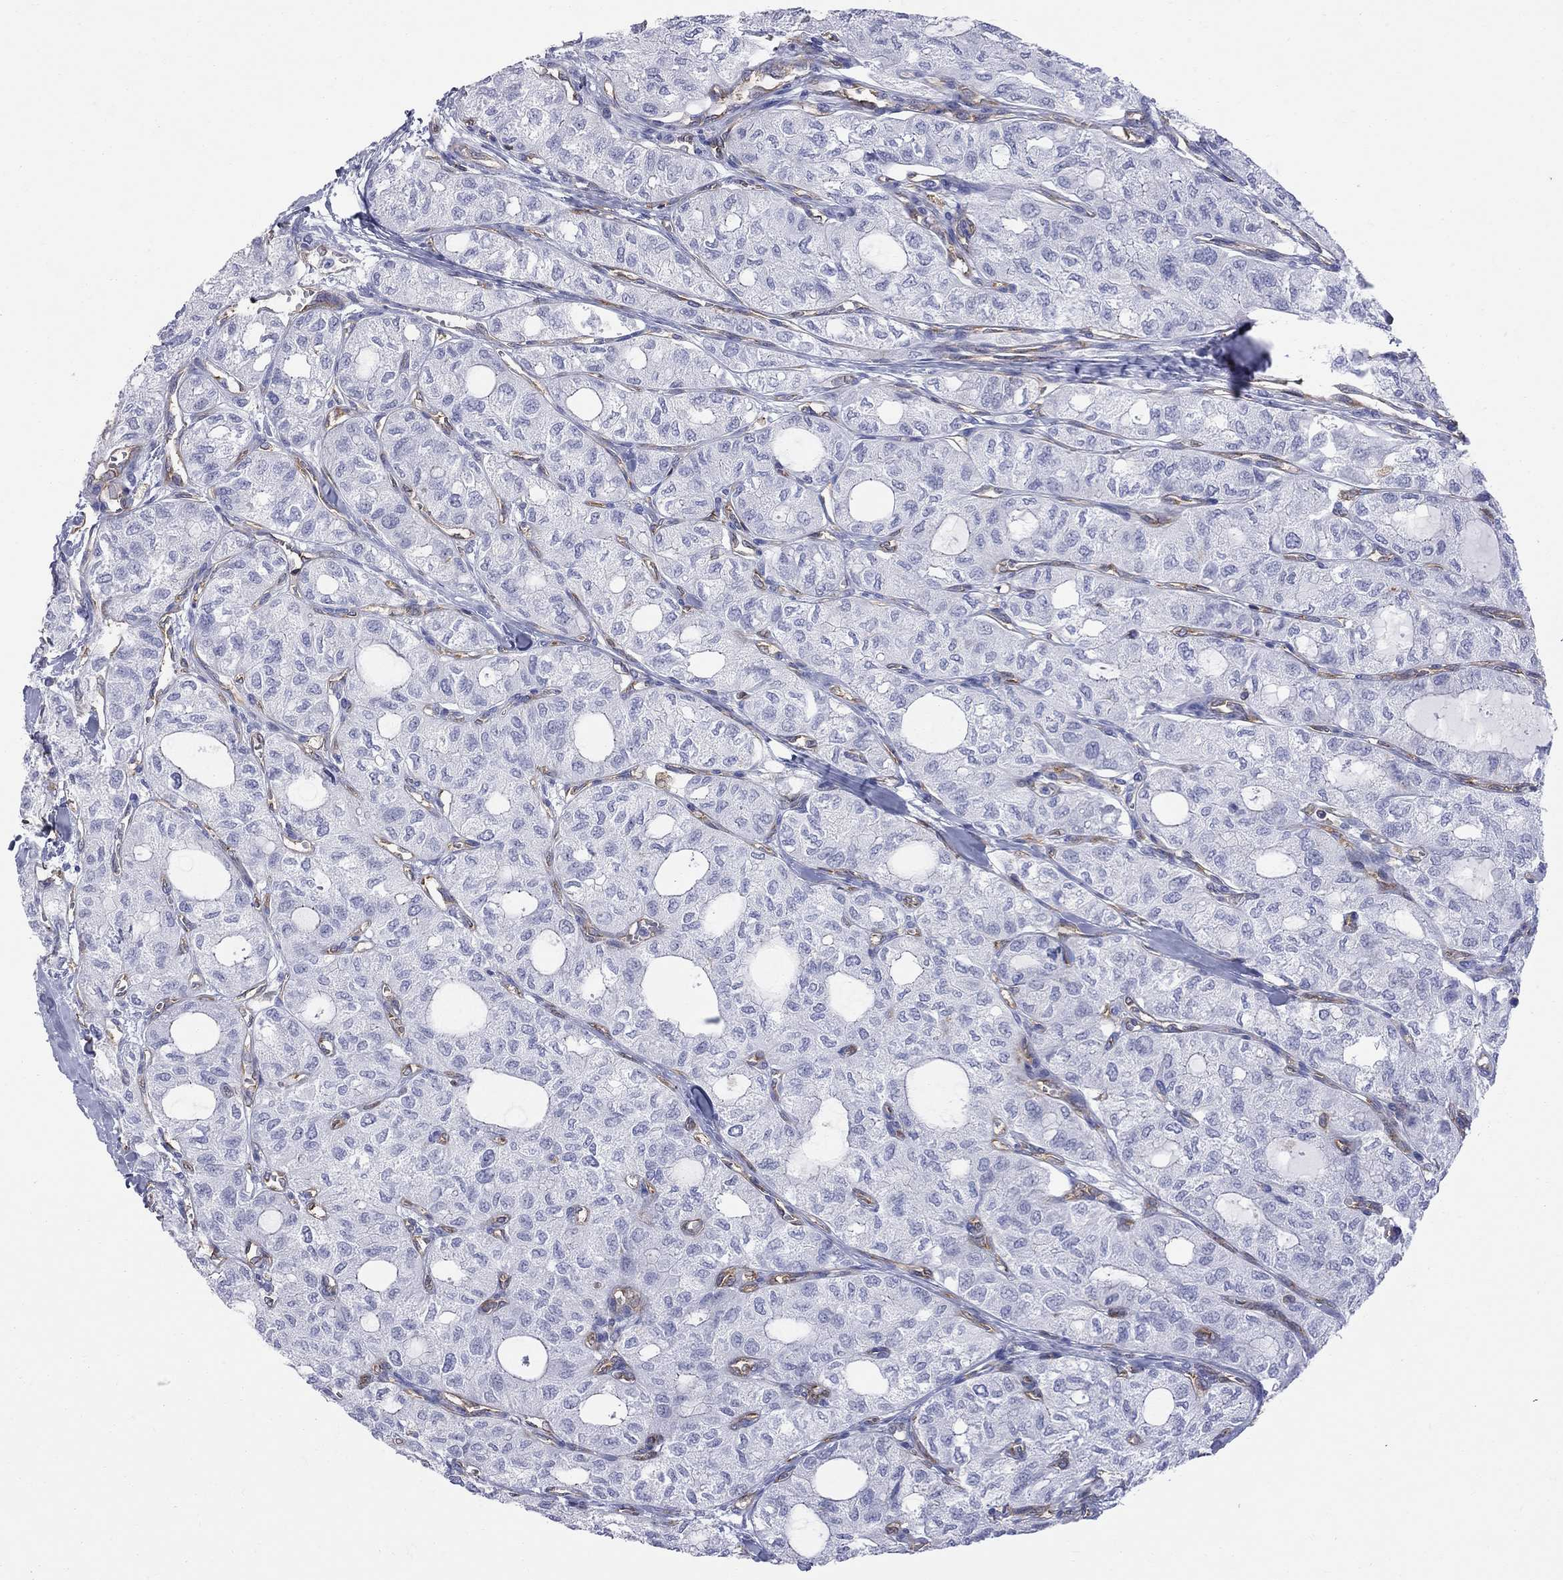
{"staining": {"intensity": "negative", "quantity": "none", "location": "none"}, "tissue": "thyroid cancer", "cell_type": "Tumor cells", "image_type": "cancer", "snomed": [{"axis": "morphology", "description": "Follicular adenoma carcinoma, NOS"}, {"axis": "topography", "description": "Thyroid gland"}], "caption": "Immunohistochemistry (IHC) histopathology image of neoplastic tissue: human thyroid cancer stained with DAB displays no significant protein expression in tumor cells.", "gene": "ABI3", "patient": {"sex": "male", "age": 75}}